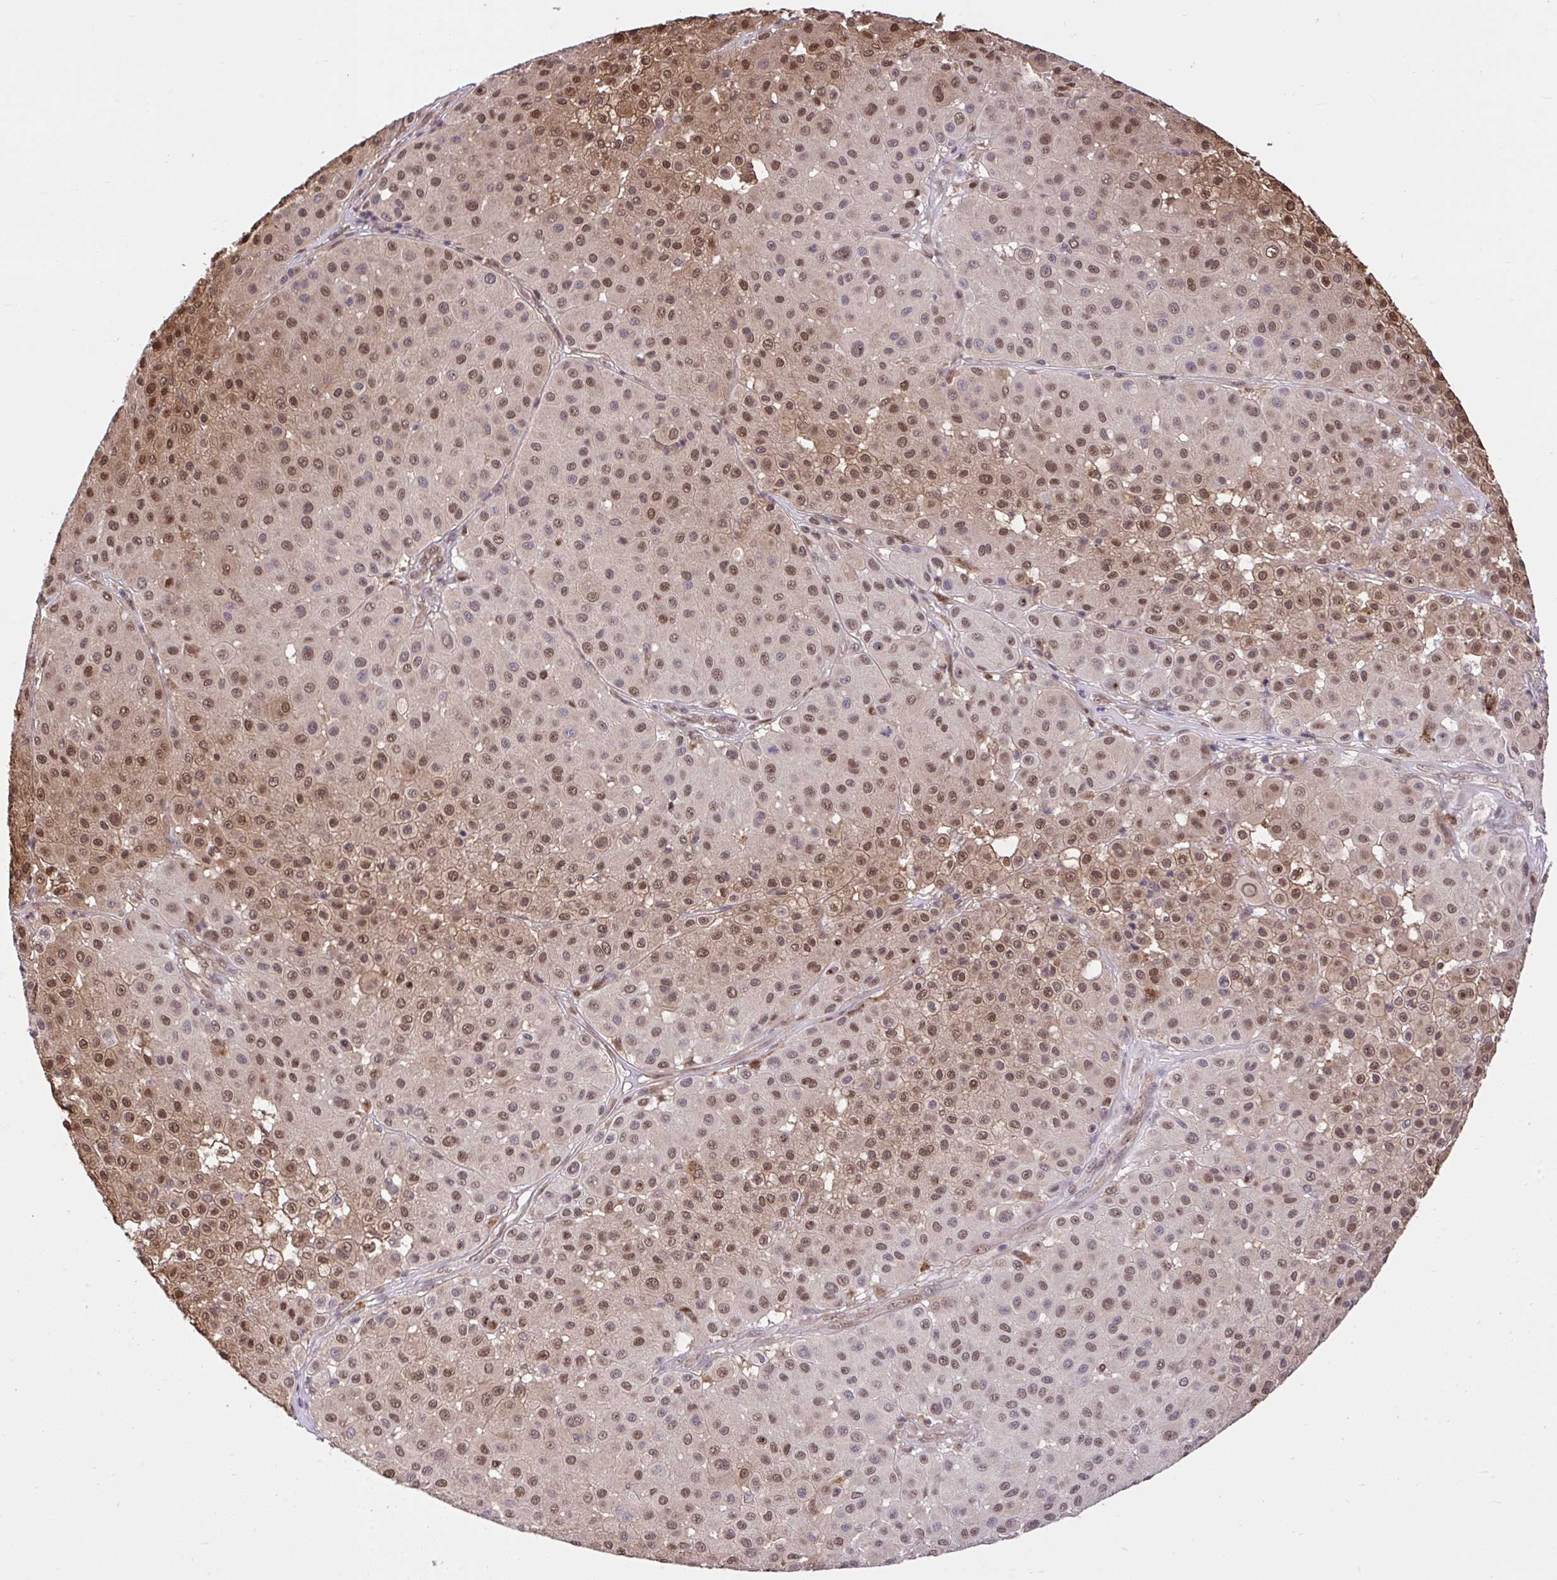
{"staining": {"intensity": "moderate", "quantity": ">75%", "location": "nuclear"}, "tissue": "melanoma", "cell_type": "Tumor cells", "image_type": "cancer", "snomed": [{"axis": "morphology", "description": "Malignant melanoma, Metastatic site"}, {"axis": "topography", "description": "Smooth muscle"}], "caption": "Tumor cells reveal medium levels of moderate nuclear expression in about >75% of cells in human melanoma.", "gene": "GLIS3", "patient": {"sex": "male", "age": 41}}